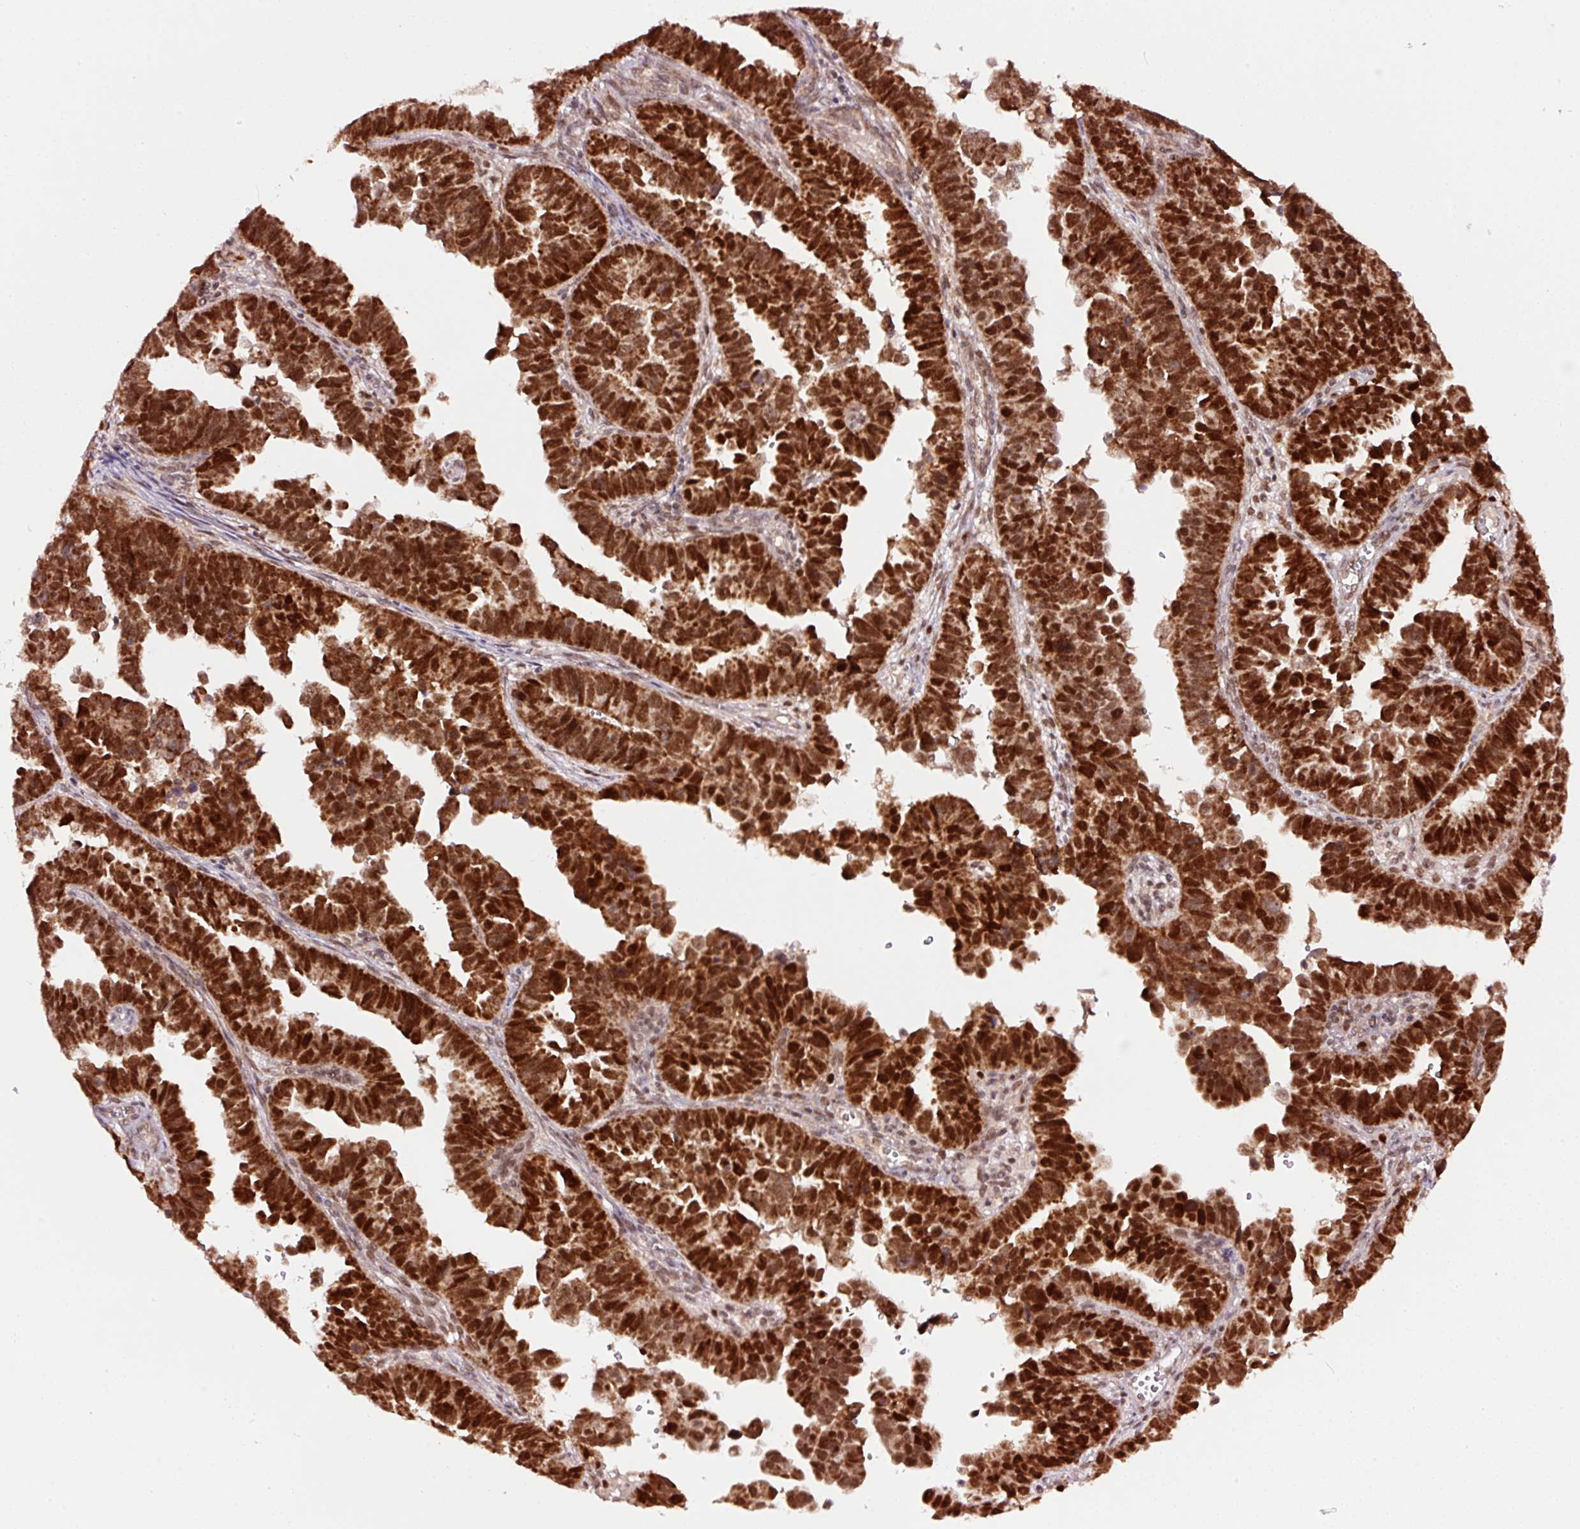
{"staining": {"intensity": "strong", "quantity": ">75%", "location": "cytoplasmic/membranous,nuclear"}, "tissue": "endometrial cancer", "cell_type": "Tumor cells", "image_type": "cancer", "snomed": [{"axis": "morphology", "description": "Adenocarcinoma, NOS"}, {"axis": "topography", "description": "Endometrium"}], "caption": "Tumor cells demonstrate strong cytoplasmic/membranous and nuclear staining in about >75% of cells in endometrial cancer (adenocarcinoma).", "gene": "RFC4", "patient": {"sex": "female", "age": 75}}